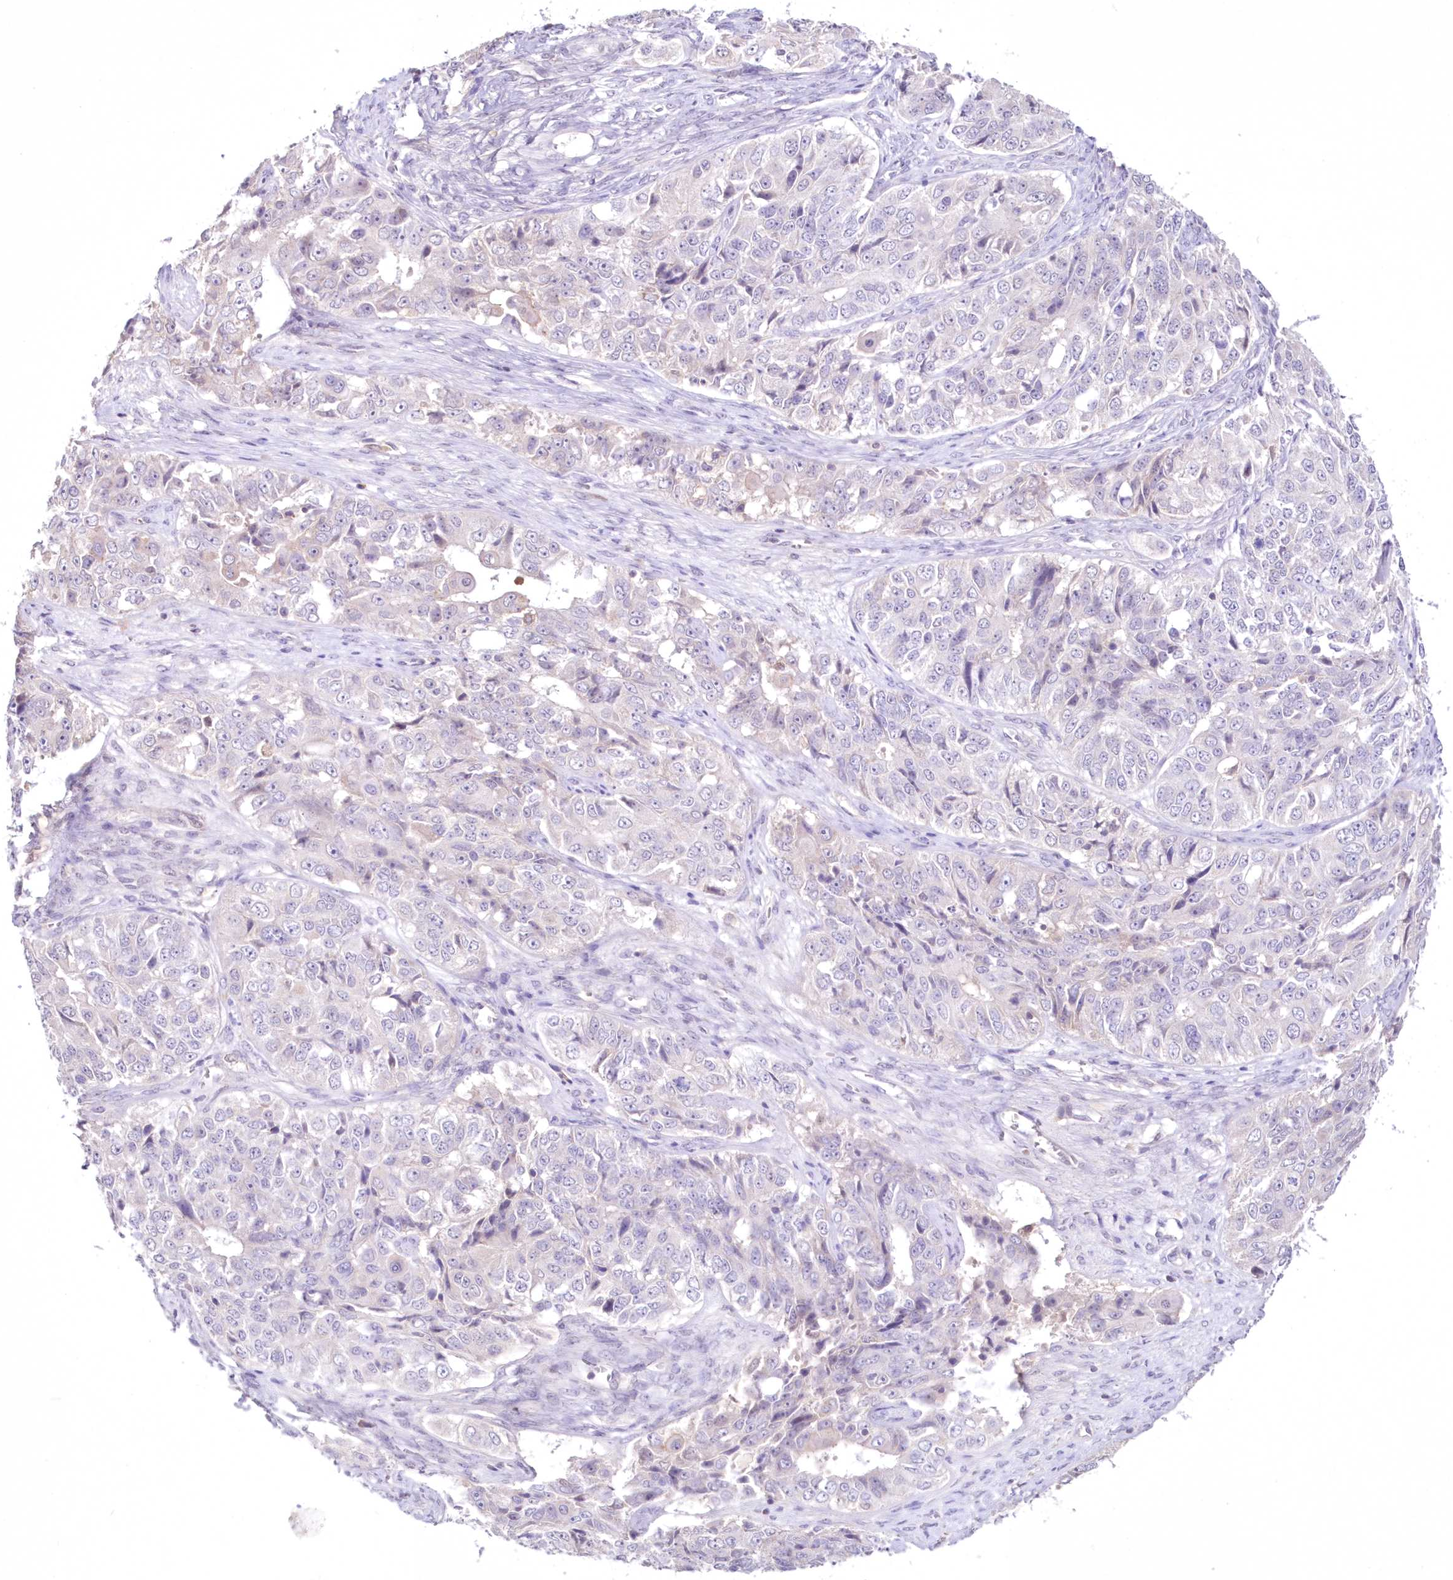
{"staining": {"intensity": "negative", "quantity": "none", "location": "none"}, "tissue": "ovarian cancer", "cell_type": "Tumor cells", "image_type": "cancer", "snomed": [{"axis": "morphology", "description": "Carcinoma, endometroid"}, {"axis": "topography", "description": "Ovary"}], "caption": "A high-resolution photomicrograph shows immunohistochemistry (IHC) staining of ovarian endometroid carcinoma, which exhibits no significant staining in tumor cells. Nuclei are stained in blue.", "gene": "NEU4", "patient": {"sex": "female", "age": 51}}